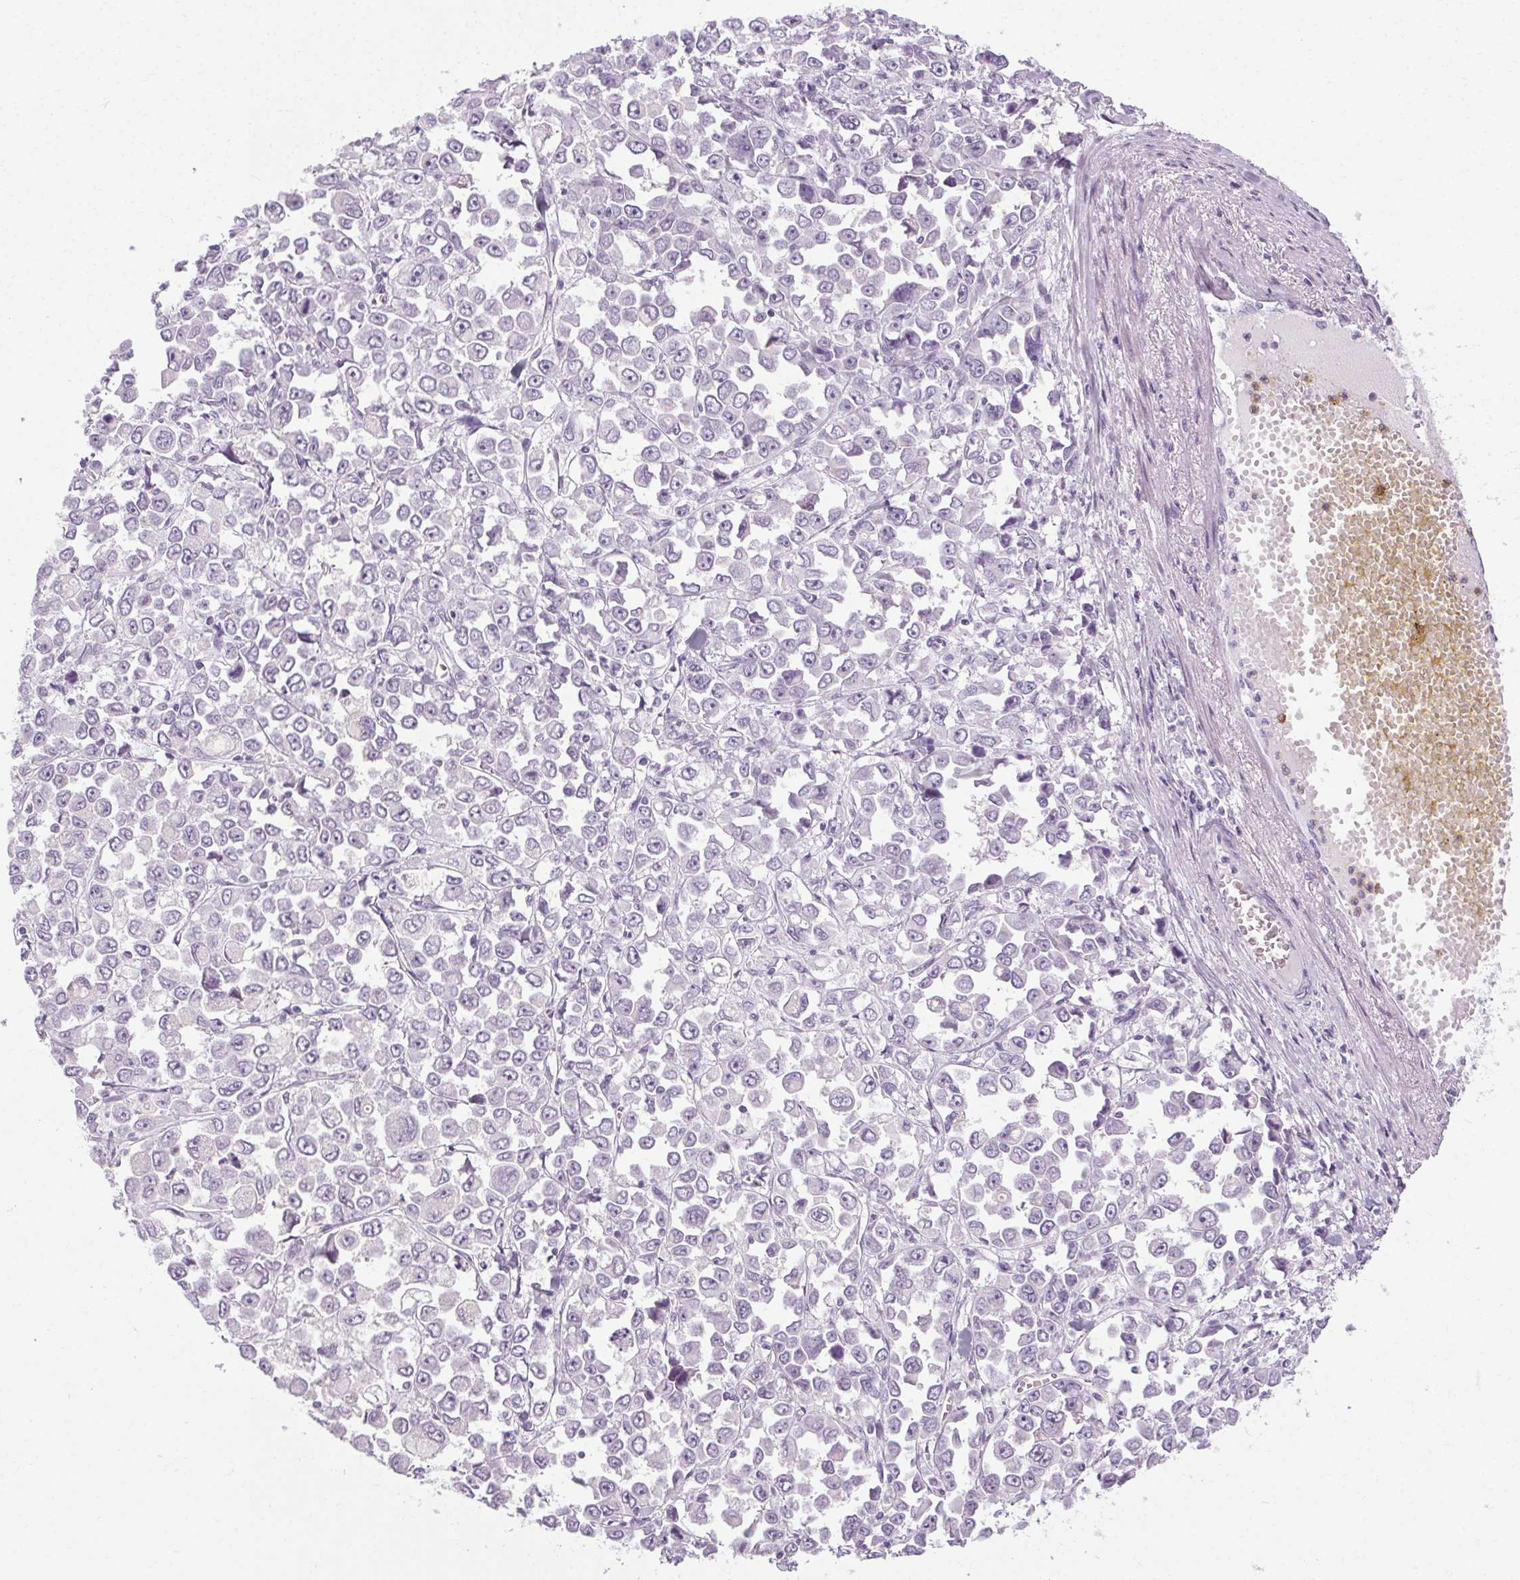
{"staining": {"intensity": "negative", "quantity": "none", "location": "none"}, "tissue": "stomach cancer", "cell_type": "Tumor cells", "image_type": "cancer", "snomed": [{"axis": "morphology", "description": "Adenocarcinoma, NOS"}, {"axis": "topography", "description": "Stomach, upper"}], "caption": "Tumor cells show no significant protein positivity in stomach cancer (adenocarcinoma).", "gene": "POMC", "patient": {"sex": "male", "age": 70}}